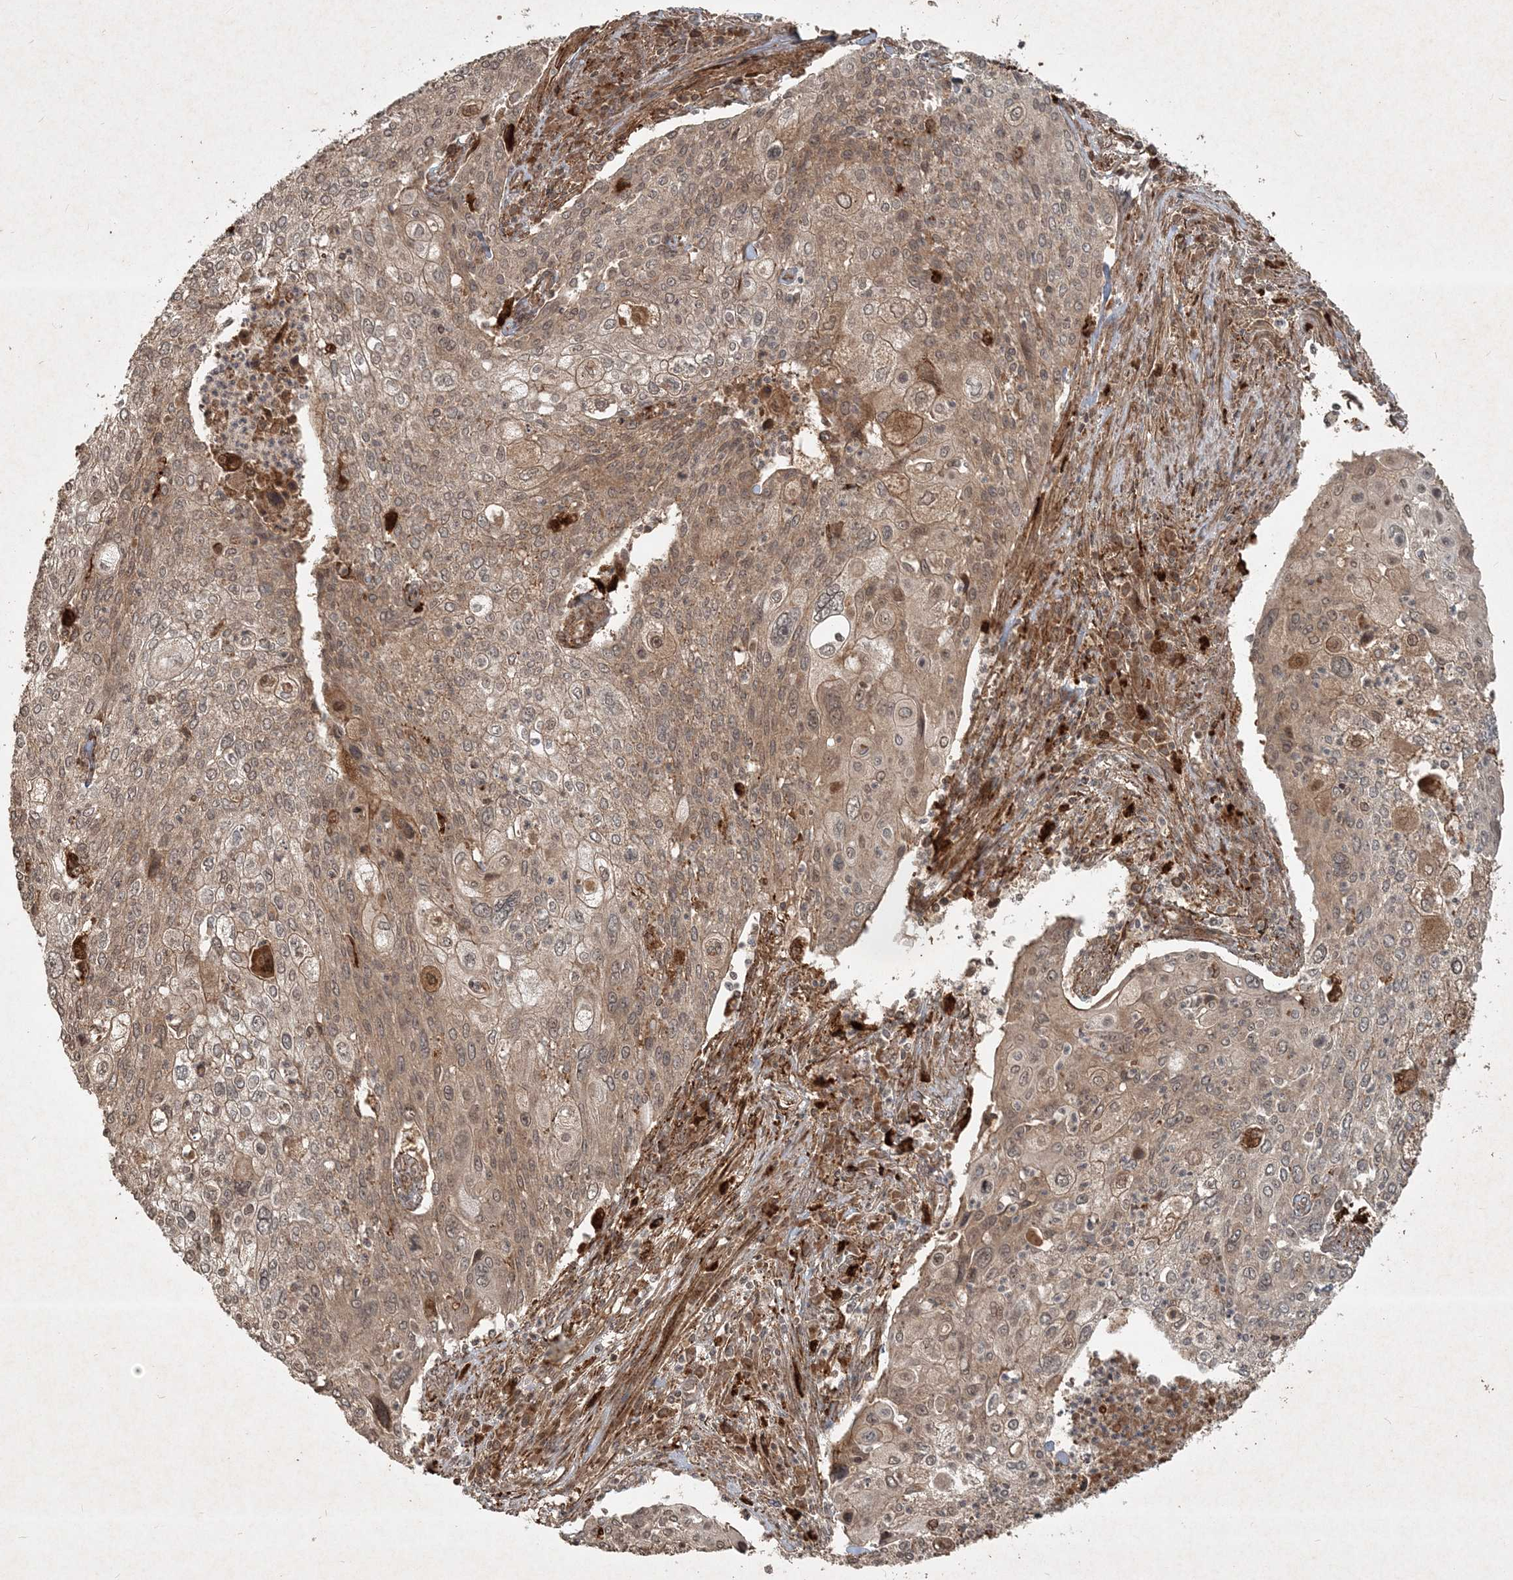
{"staining": {"intensity": "moderate", "quantity": ">75%", "location": "cytoplasmic/membranous"}, "tissue": "cervical cancer", "cell_type": "Tumor cells", "image_type": "cancer", "snomed": [{"axis": "morphology", "description": "Squamous cell carcinoma, NOS"}, {"axis": "topography", "description": "Cervix"}], "caption": "IHC photomicrograph of neoplastic tissue: human cervical cancer (squamous cell carcinoma) stained using immunohistochemistry reveals medium levels of moderate protein expression localized specifically in the cytoplasmic/membranous of tumor cells, appearing as a cytoplasmic/membranous brown color.", "gene": "NARS1", "patient": {"sex": "female", "age": 40}}